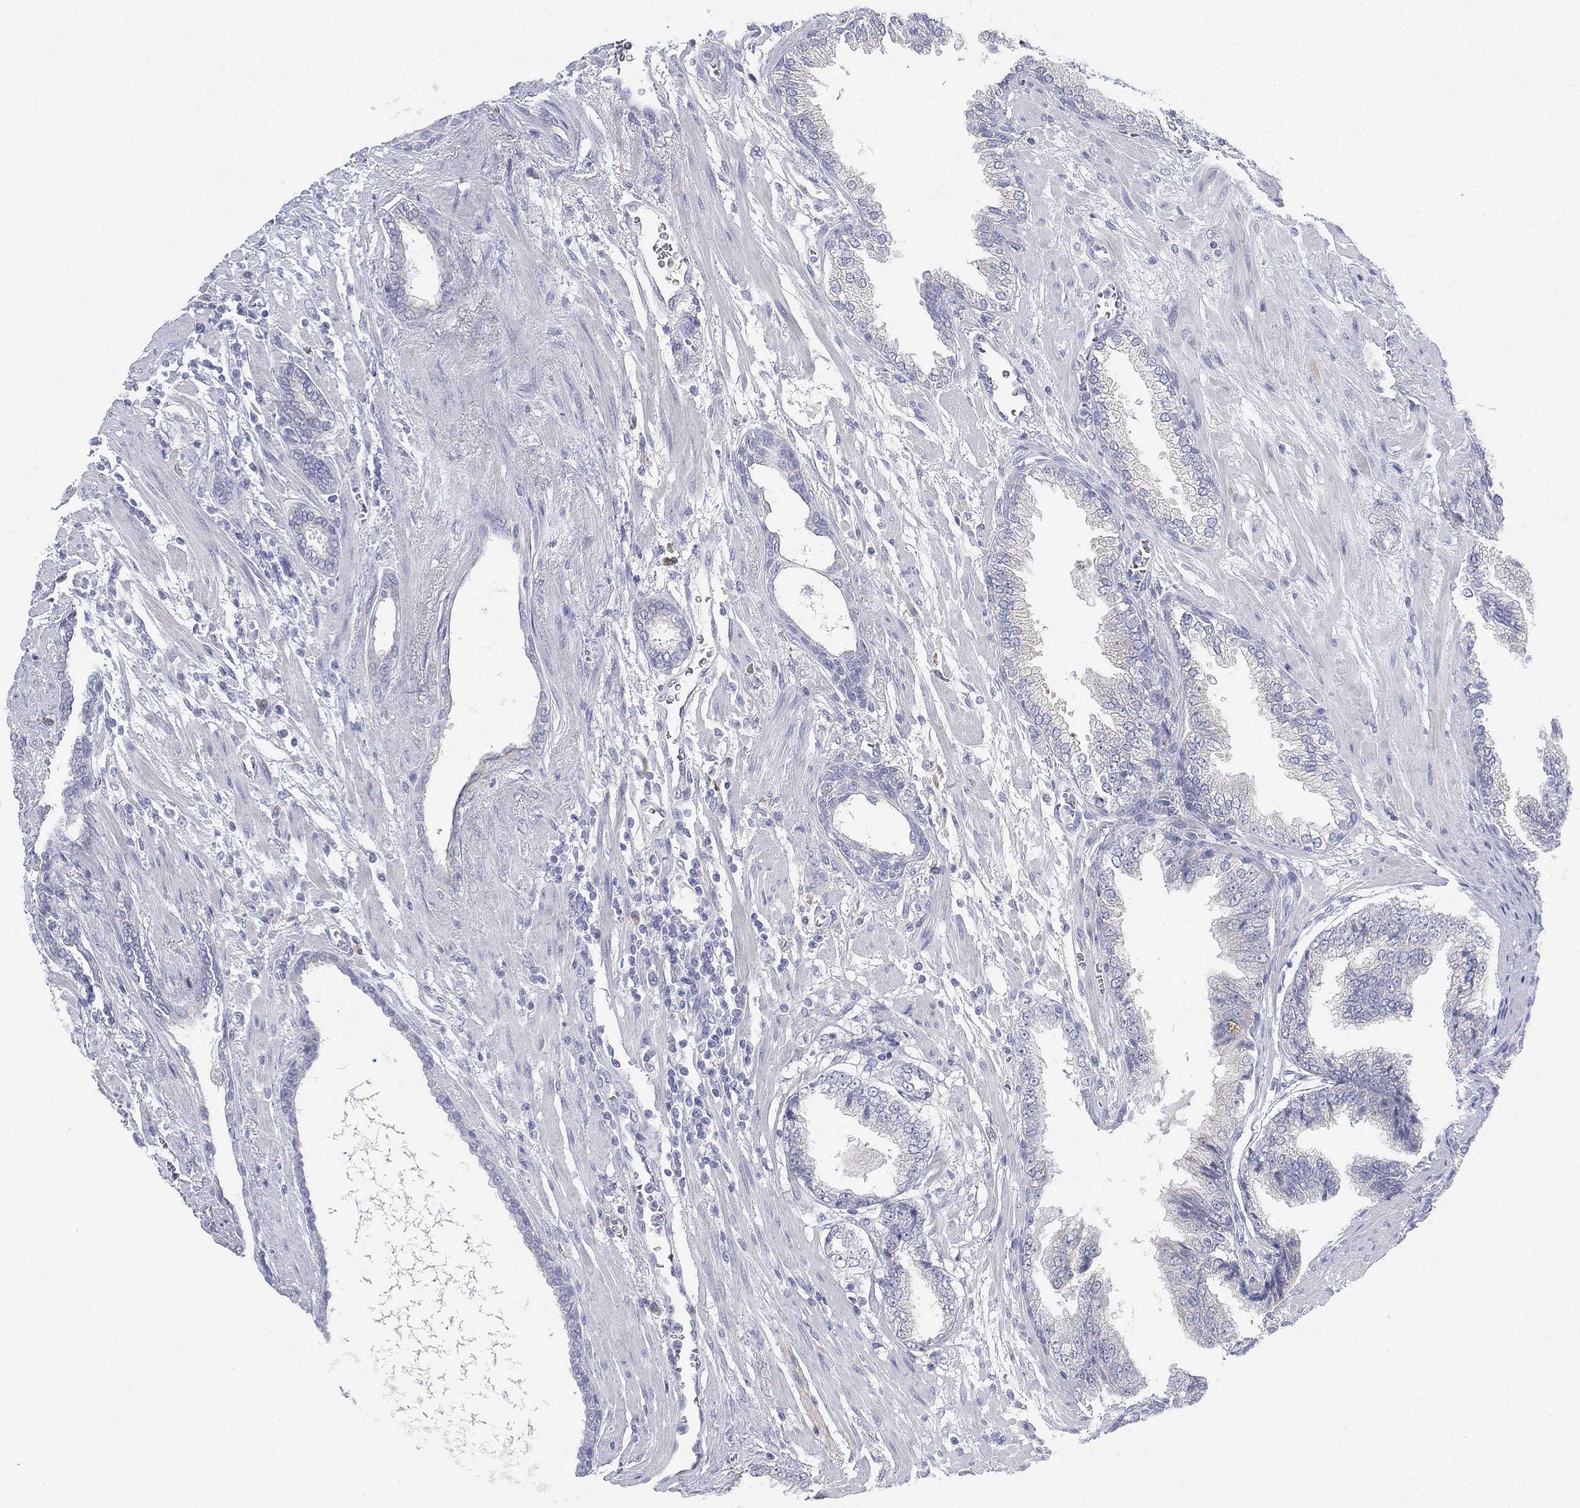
{"staining": {"intensity": "negative", "quantity": "none", "location": "none"}, "tissue": "prostate cancer", "cell_type": "Tumor cells", "image_type": "cancer", "snomed": [{"axis": "morphology", "description": "Adenocarcinoma, Low grade"}, {"axis": "topography", "description": "Prostate"}], "caption": "DAB (3,3'-diaminobenzidine) immunohistochemical staining of human adenocarcinoma (low-grade) (prostate) exhibits no significant positivity in tumor cells.", "gene": "GCNA", "patient": {"sex": "male", "age": 69}}